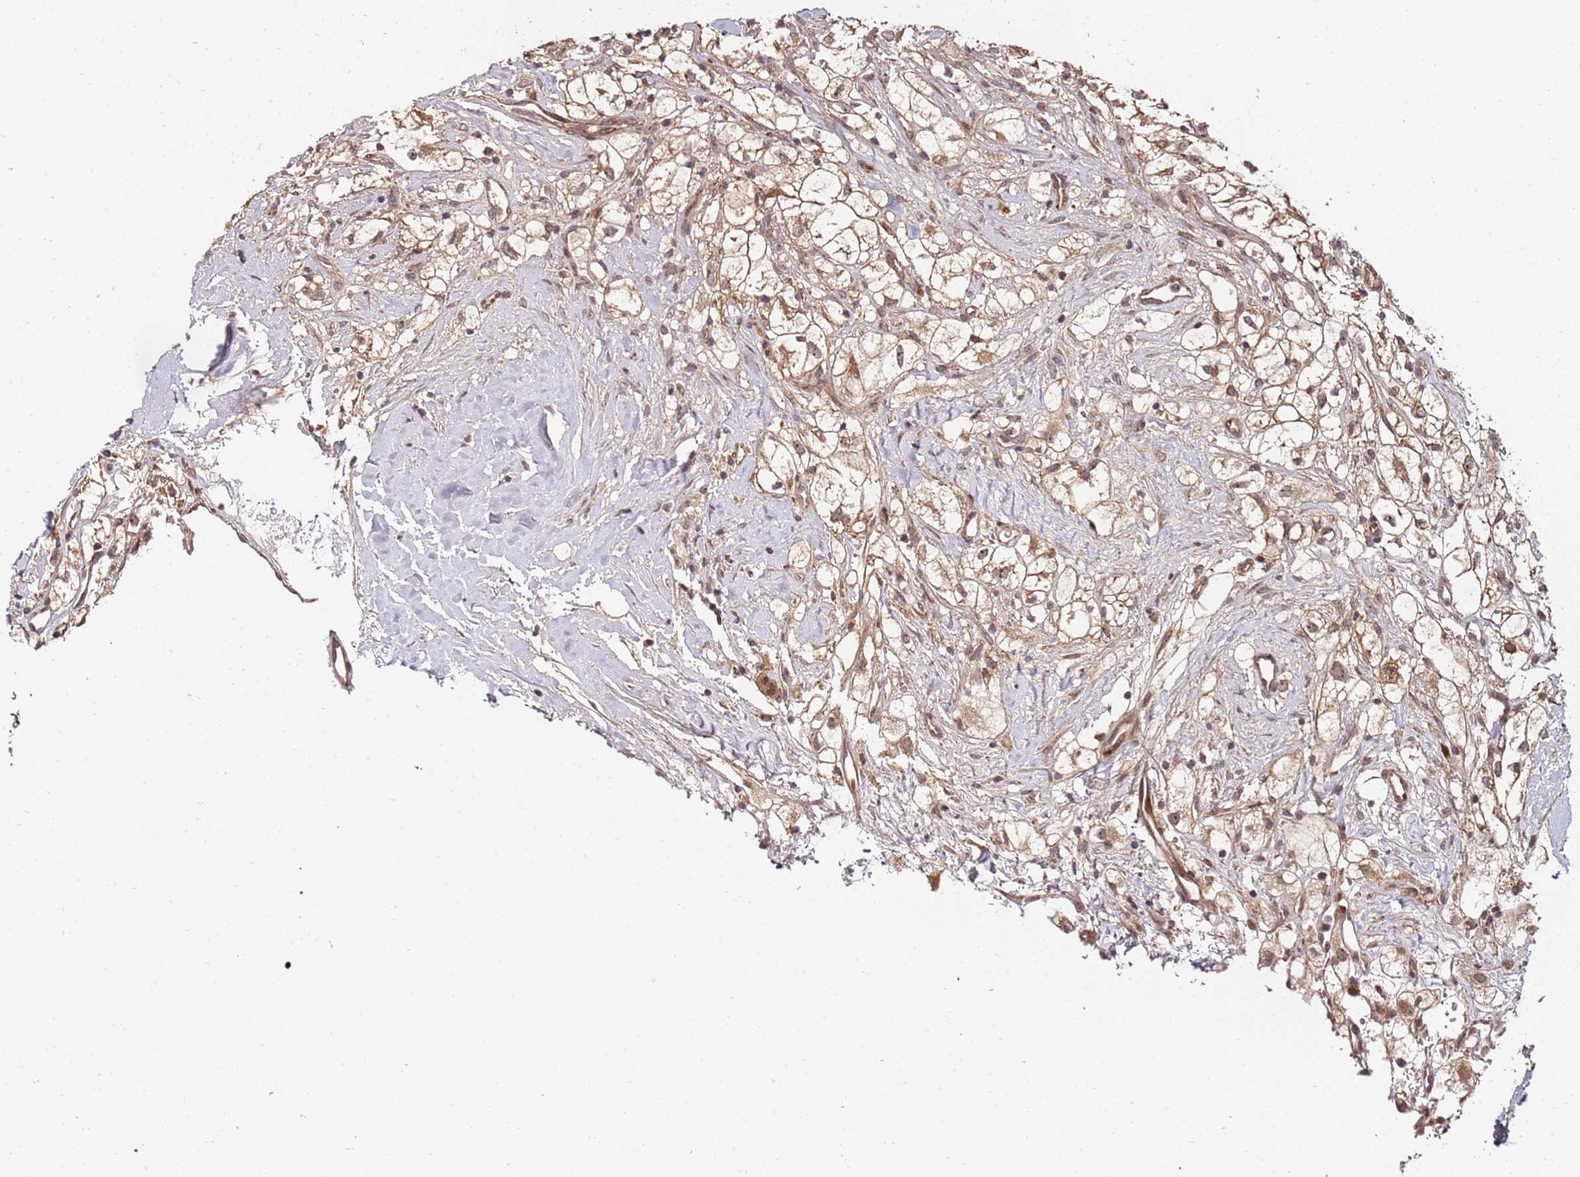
{"staining": {"intensity": "moderate", "quantity": ">75%", "location": "cytoplasmic/membranous"}, "tissue": "renal cancer", "cell_type": "Tumor cells", "image_type": "cancer", "snomed": [{"axis": "morphology", "description": "Adenocarcinoma, NOS"}, {"axis": "topography", "description": "Kidney"}], "caption": "Immunohistochemistry (IHC) micrograph of neoplastic tissue: human renal cancer (adenocarcinoma) stained using immunohistochemistry exhibits medium levels of moderate protein expression localized specifically in the cytoplasmic/membranous of tumor cells, appearing as a cytoplasmic/membranous brown color.", "gene": "EDC3", "patient": {"sex": "male", "age": 59}}